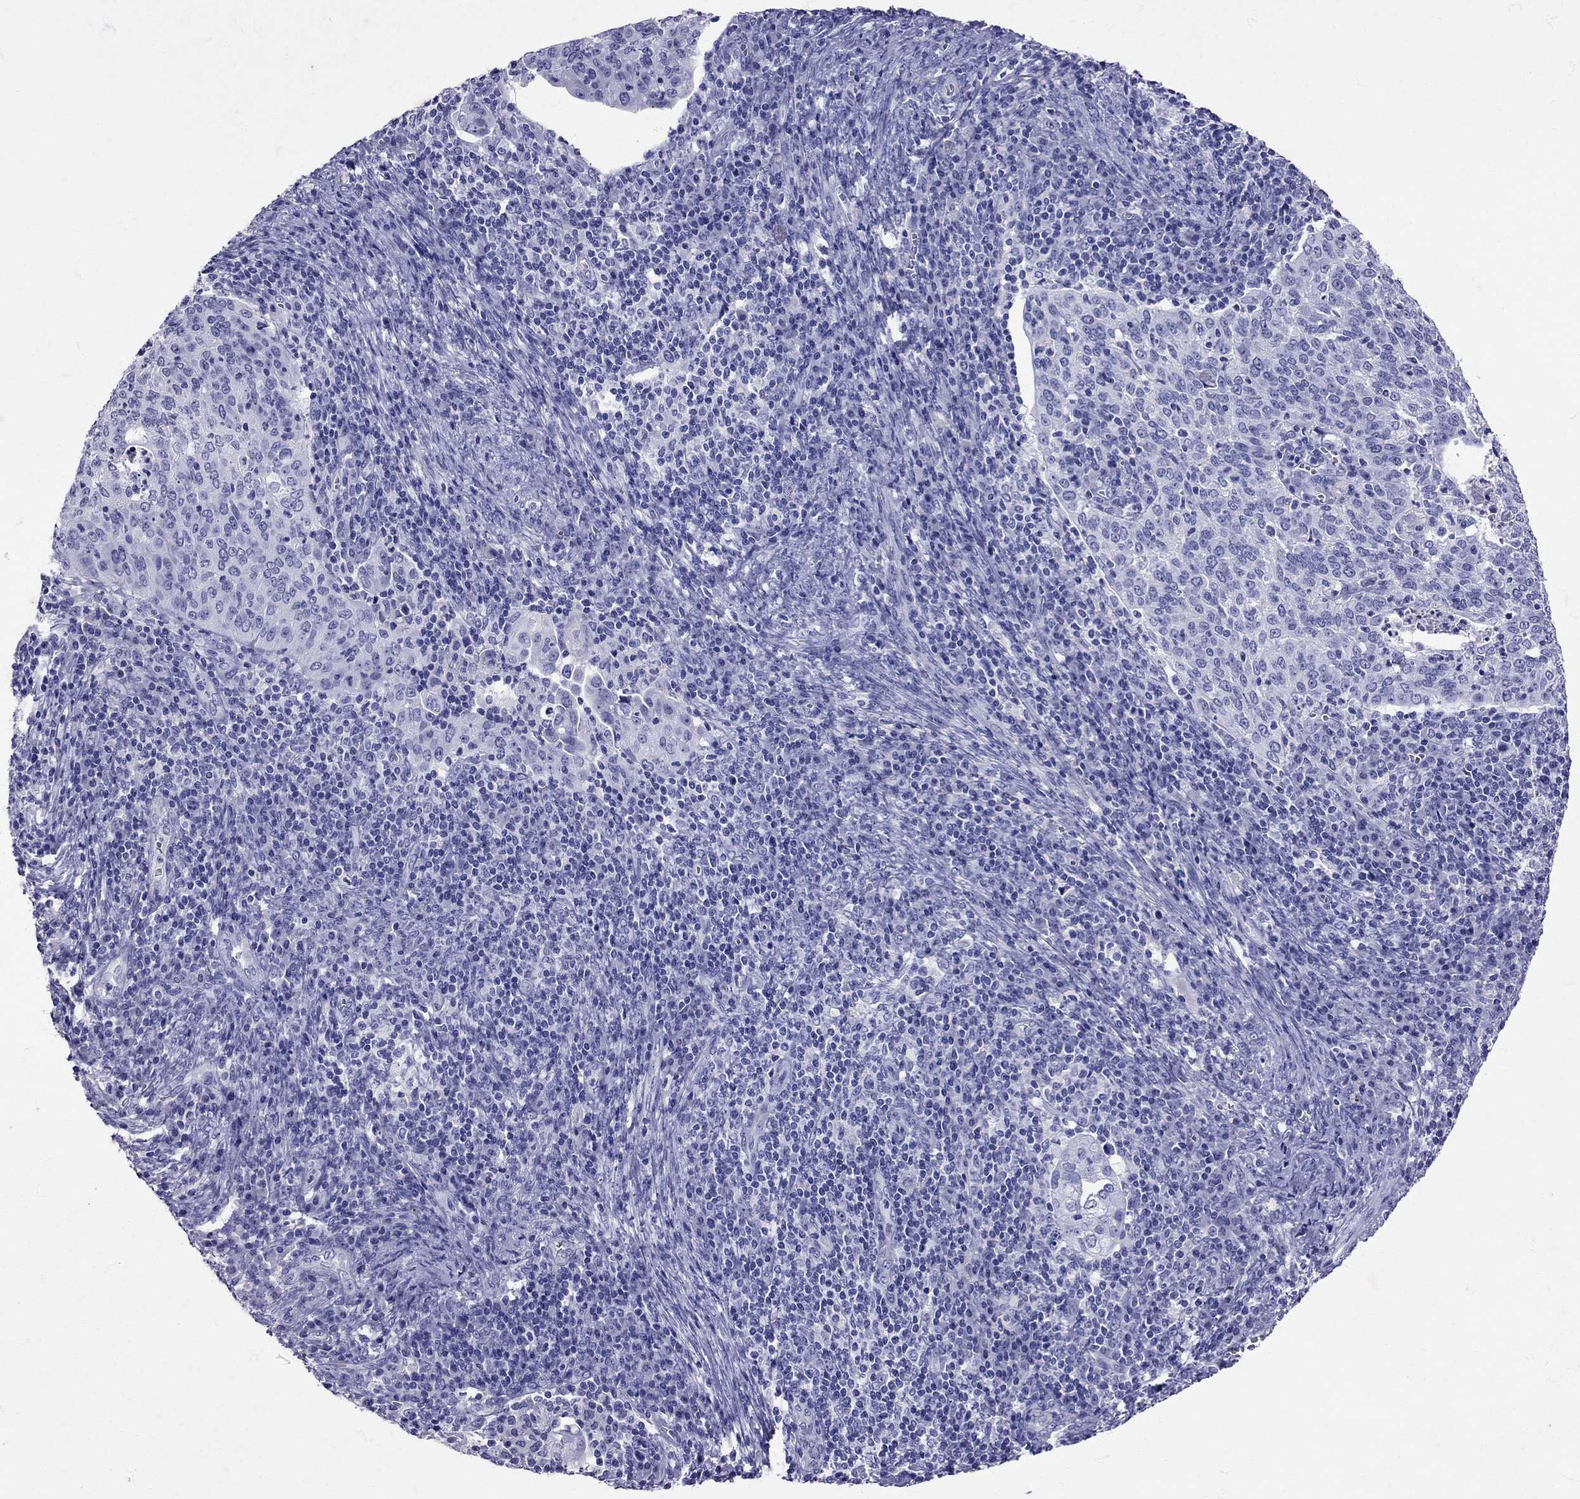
{"staining": {"intensity": "negative", "quantity": "none", "location": "none"}, "tissue": "cervical cancer", "cell_type": "Tumor cells", "image_type": "cancer", "snomed": [{"axis": "morphology", "description": "Squamous cell carcinoma, NOS"}, {"axis": "topography", "description": "Cervix"}], "caption": "There is no significant expression in tumor cells of squamous cell carcinoma (cervical). Nuclei are stained in blue.", "gene": "AVP", "patient": {"sex": "female", "age": 39}}